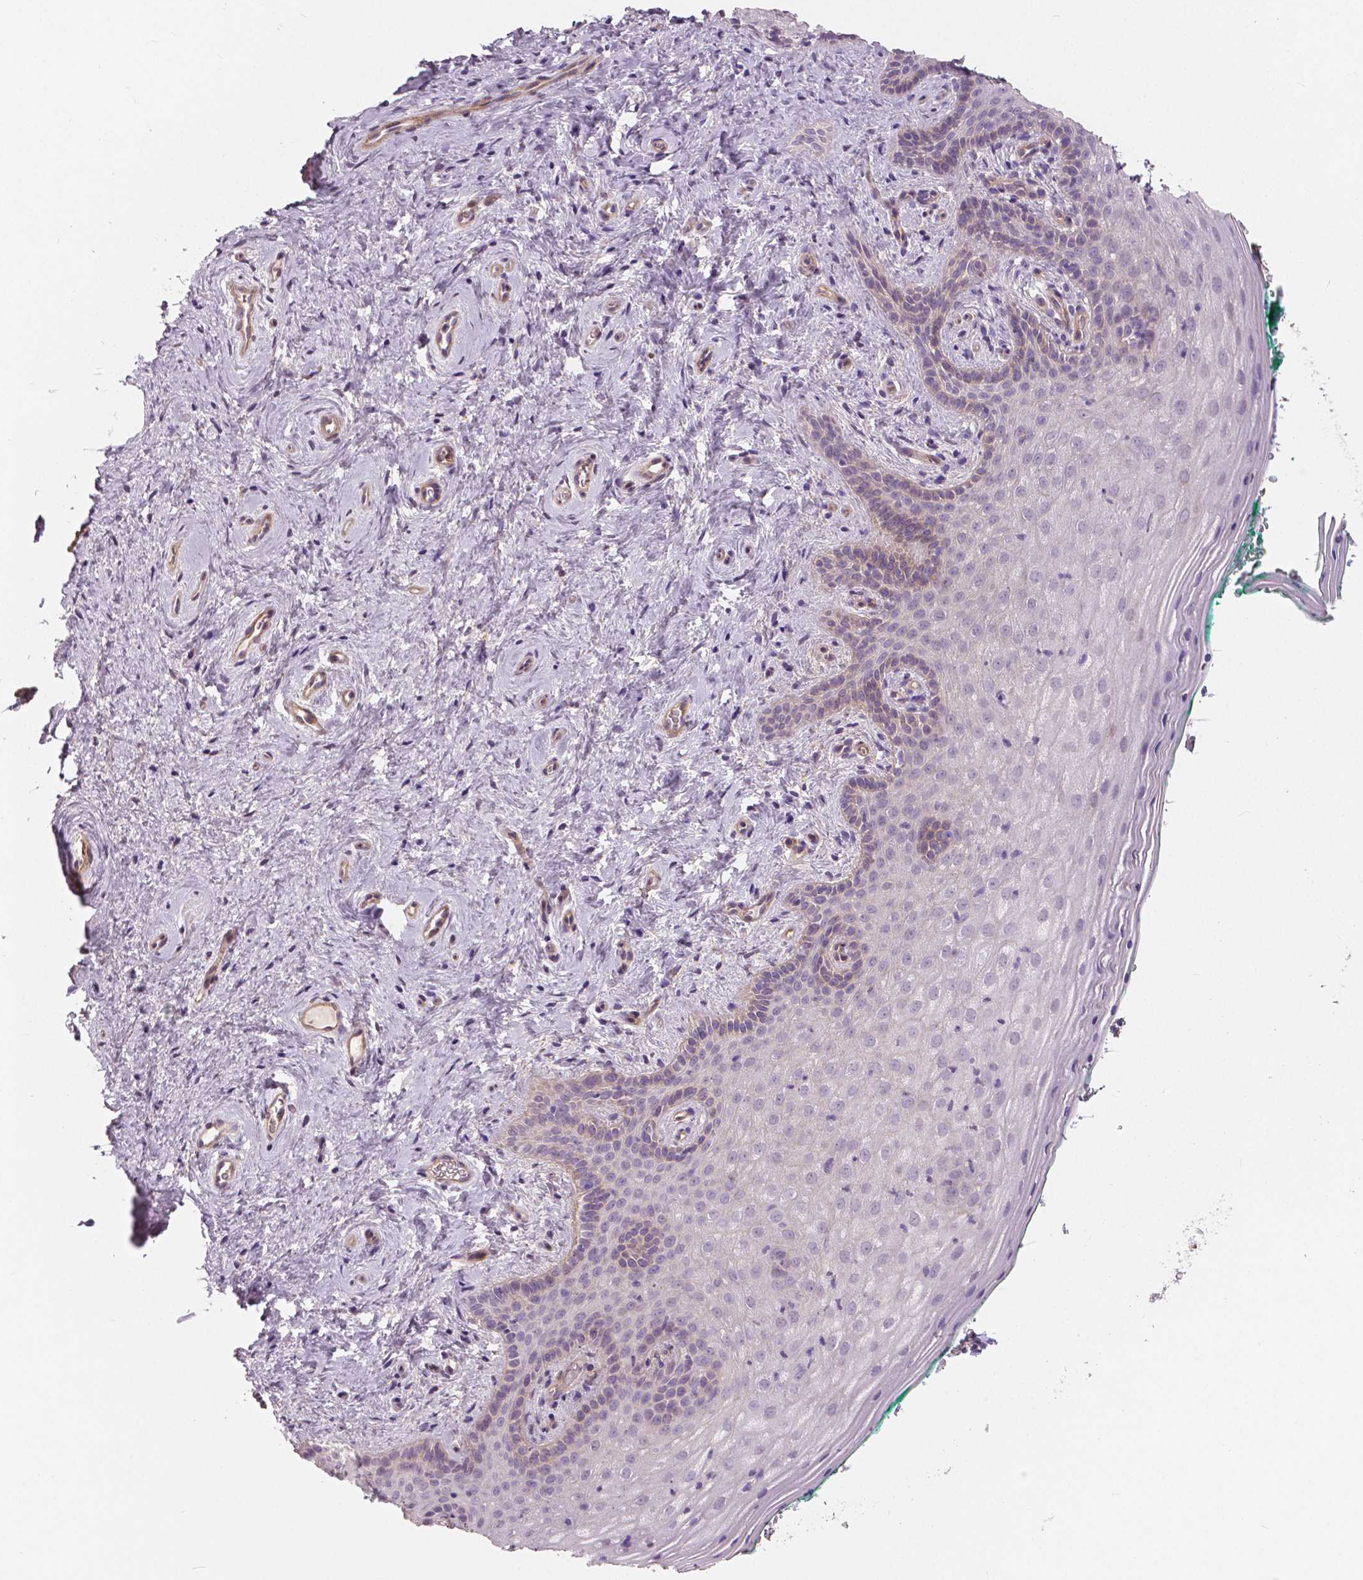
{"staining": {"intensity": "negative", "quantity": "none", "location": "none"}, "tissue": "vagina", "cell_type": "Squamous epithelial cells", "image_type": "normal", "snomed": [{"axis": "morphology", "description": "Normal tissue, NOS"}, {"axis": "topography", "description": "Vagina"}], "caption": "DAB (3,3'-diaminobenzidine) immunohistochemical staining of normal human vagina exhibits no significant positivity in squamous epithelial cells.", "gene": "FLT1", "patient": {"sex": "female", "age": 45}}